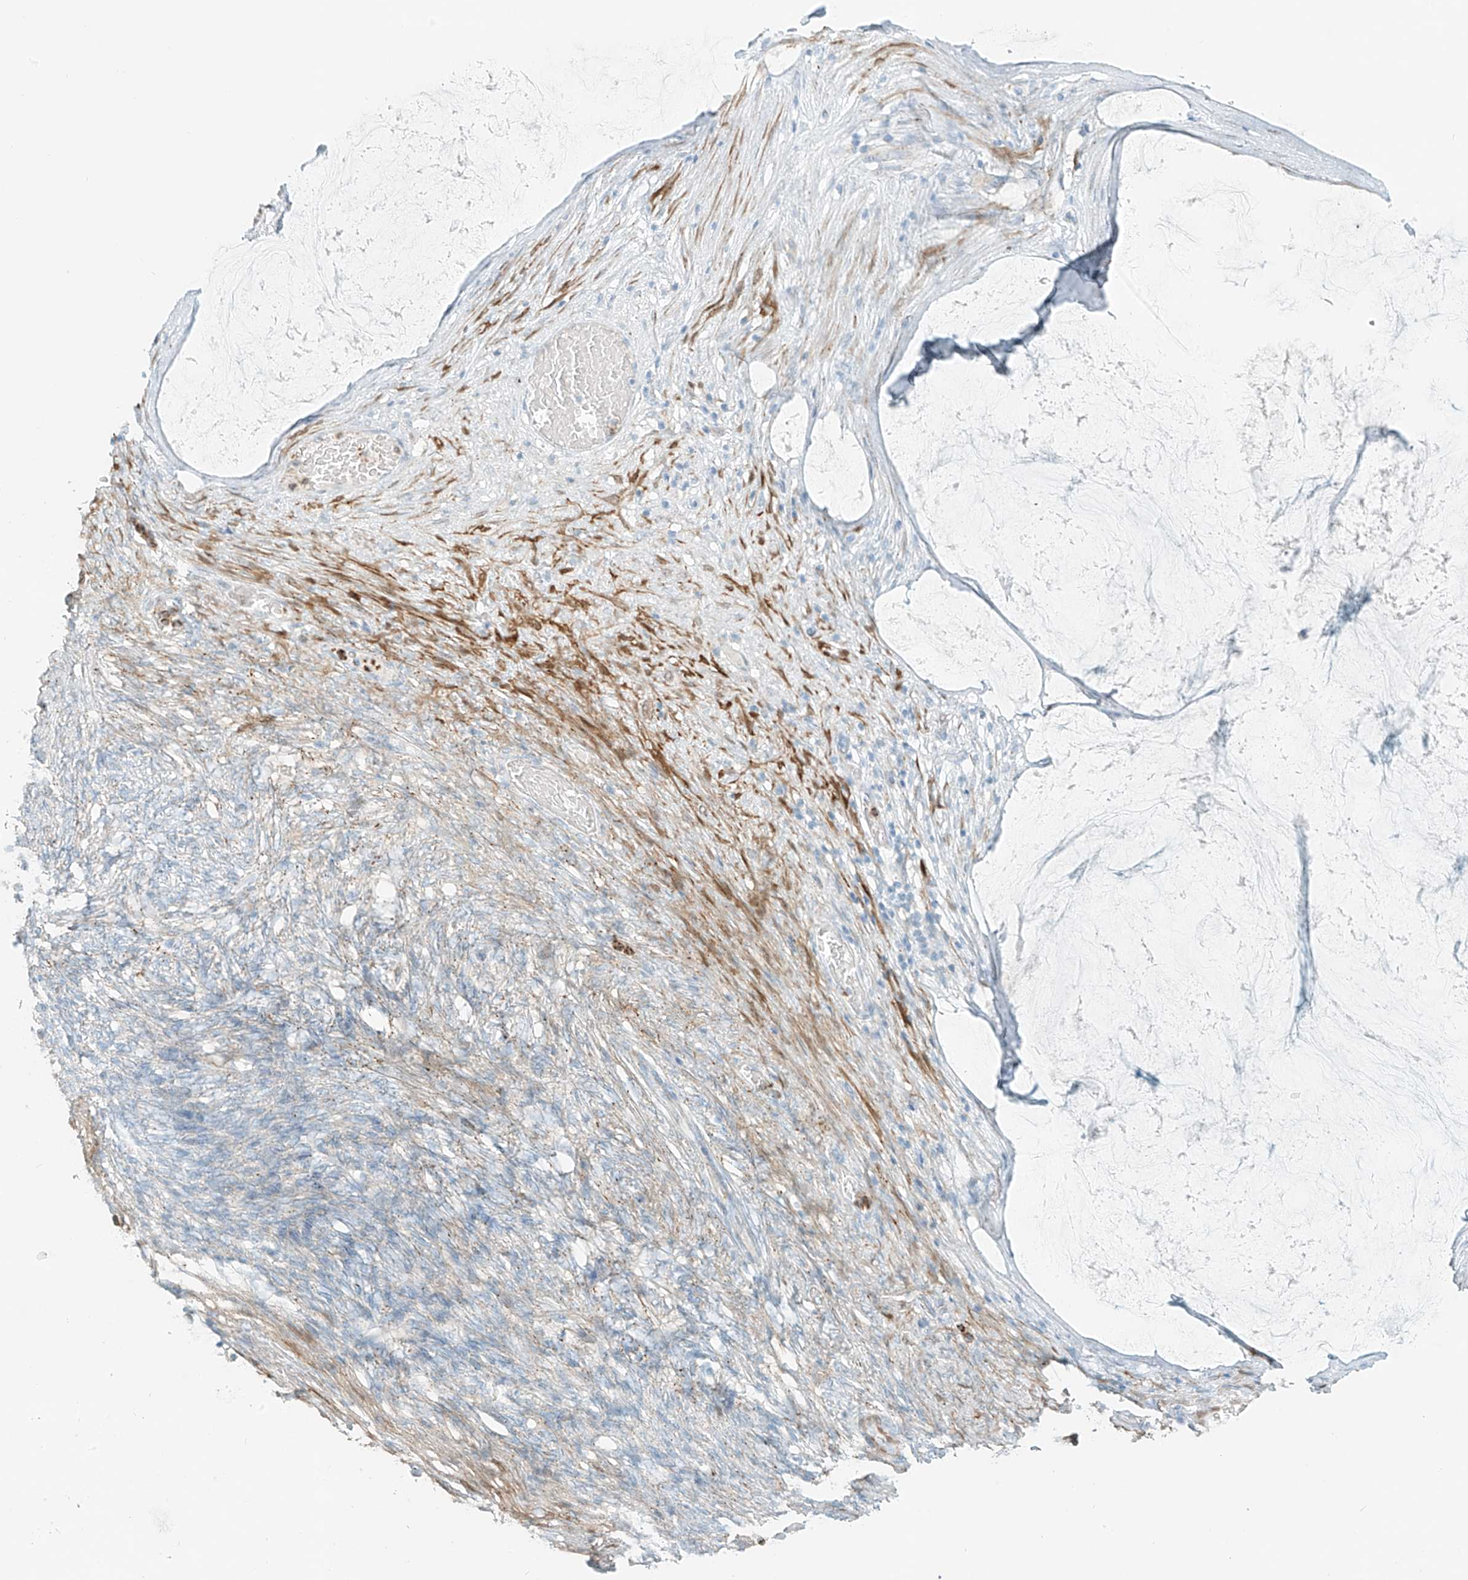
{"staining": {"intensity": "negative", "quantity": "none", "location": "none"}, "tissue": "ovarian cancer", "cell_type": "Tumor cells", "image_type": "cancer", "snomed": [{"axis": "morphology", "description": "Cystadenocarcinoma, mucinous, NOS"}, {"axis": "topography", "description": "Ovary"}], "caption": "The IHC image has no significant staining in tumor cells of mucinous cystadenocarcinoma (ovarian) tissue.", "gene": "SMCP", "patient": {"sex": "female", "age": 42}}